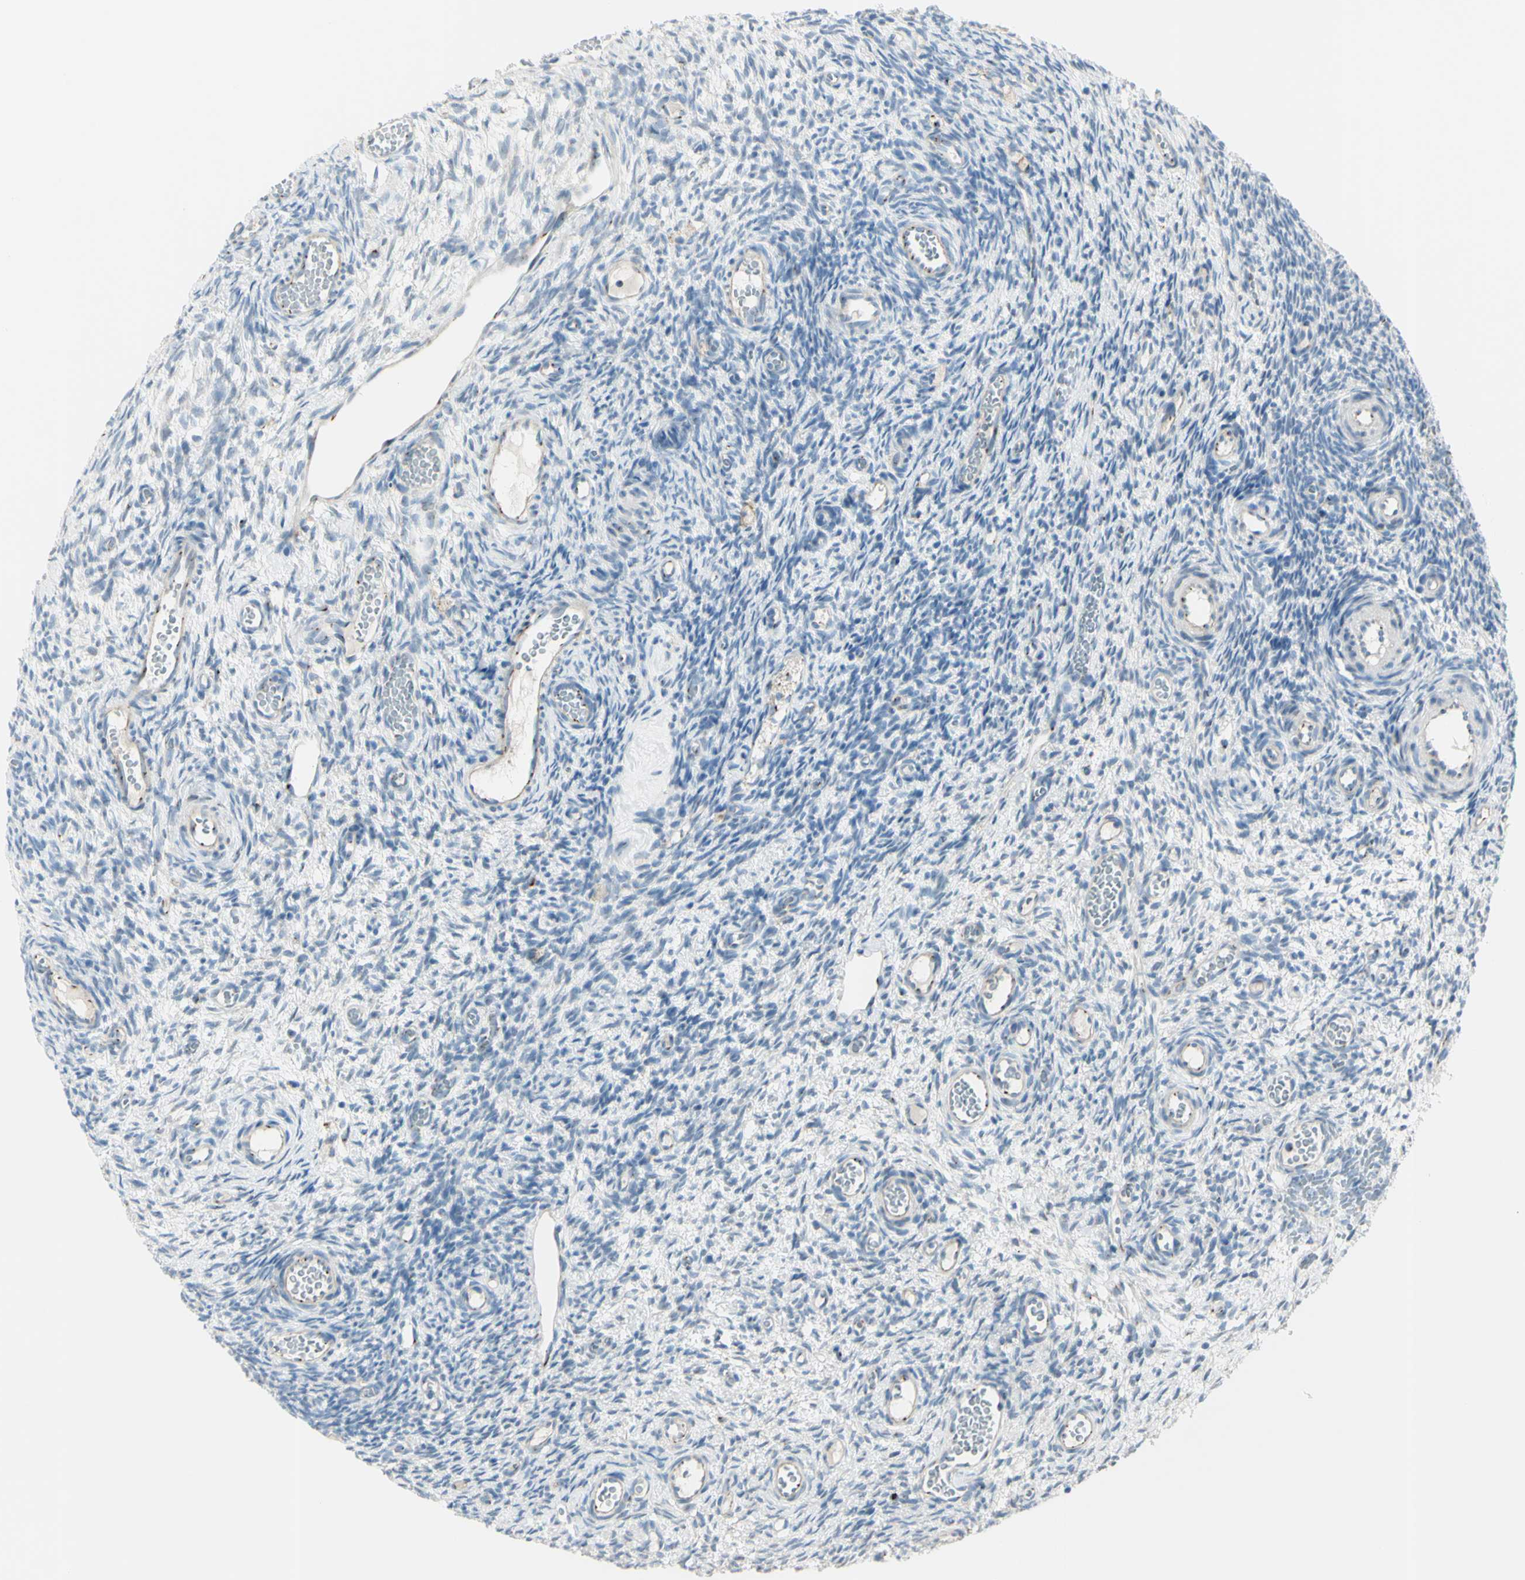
{"staining": {"intensity": "negative", "quantity": "none", "location": "none"}, "tissue": "ovary", "cell_type": "Ovarian stroma cells", "image_type": "normal", "snomed": [{"axis": "morphology", "description": "Normal tissue, NOS"}, {"axis": "topography", "description": "Ovary"}], "caption": "Photomicrograph shows no protein staining in ovarian stroma cells of normal ovary.", "gene": "B4GALT1", "patient": {"sex": "female", "age": 35}}